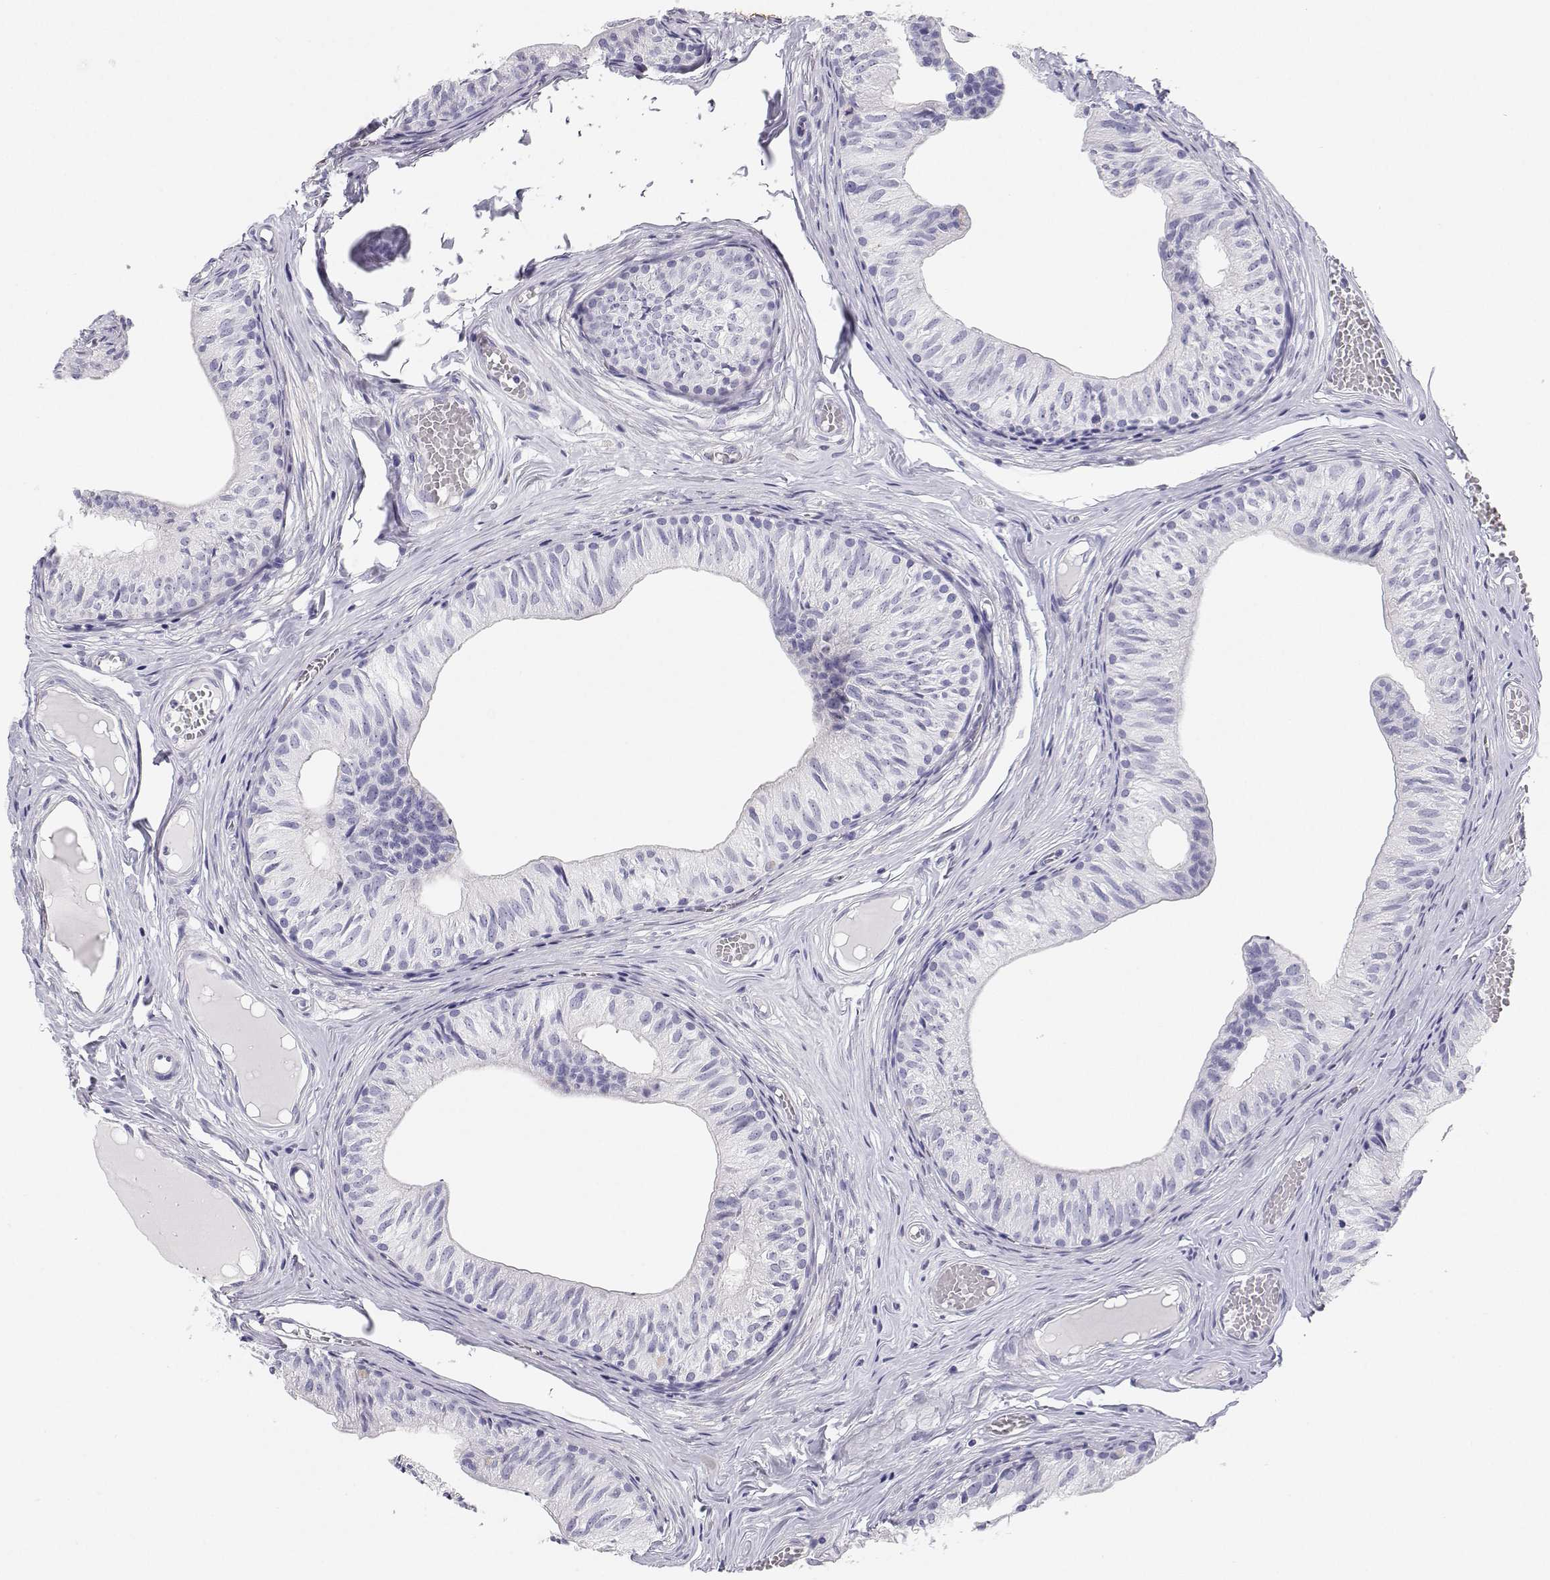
{"staining": {"intensity": "negative", "quantity": "none", "location": "none"}, "tissue": "epididymis", "cell_type": "Glandular cells", "image_type": "normal", "snomed": [{"axis": "morphology", "description": "Normal tissue, NOS"}, {"axis": "topography", "description": "Epididymis"}], "caption": "Immunohistochemical staining of benign epididymis reveals no significant staining in glandular cells. The staining was performed using DAB (3,3'-diaminobenzidine) to visualize the protein expression in brown, while the nuclei were stained in blue with hematoxylin (Magnification: 20x).", "gene": "BHMT", "patient": {"sex": "male", "age": 25}}